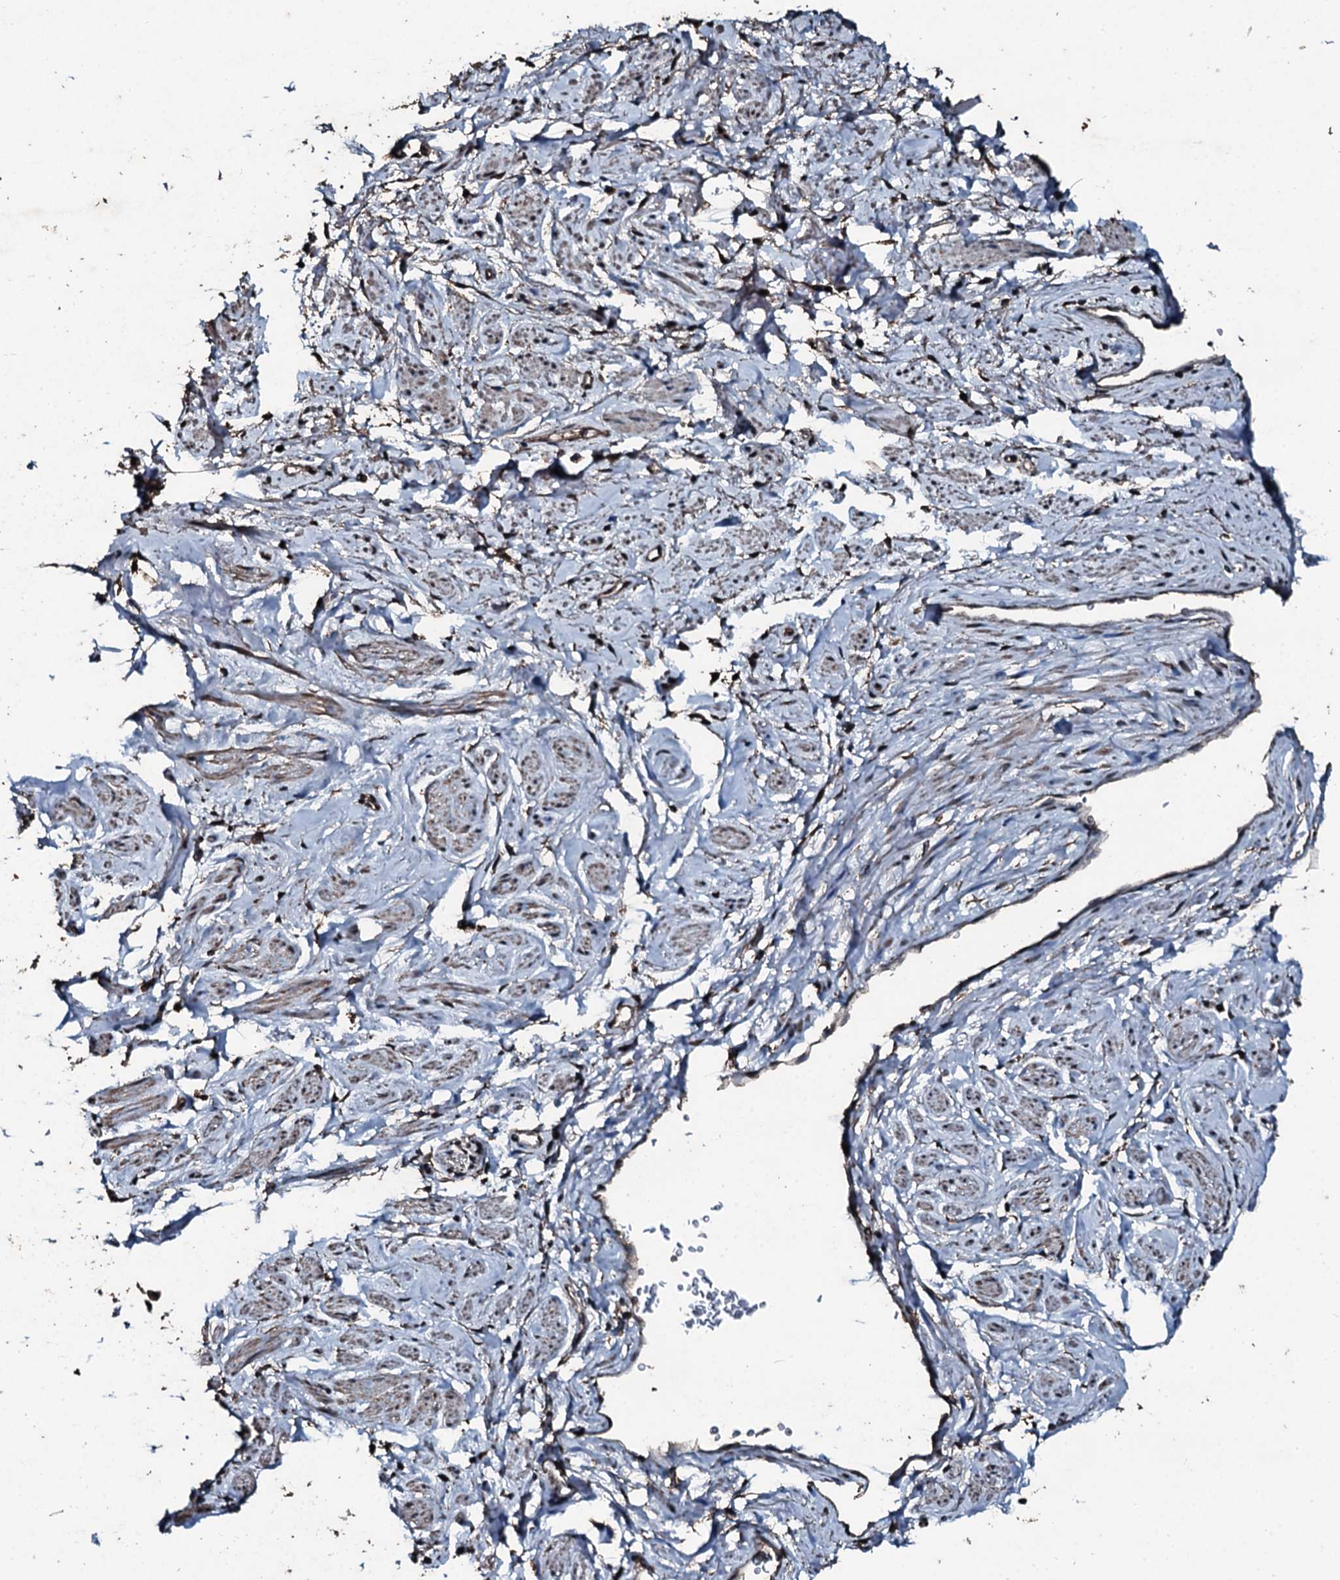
{"staining": {"intensity": "strong", "quantity": ">75%", "location": "cytoplasmic/membranous"}, "tissue": "adipose tissue", "cell_type": "Adipocytes", "image_type": "normal", "snomed": [{"axis": "morphology", "description": "Normal tissue, NOS"}, {"axis": "morphology", "description": "Adenocarcinoma, NOS"}, {"axis": "topography", "description": "Rectum"}, {"axis": "topography", "description": "Vagina"}, {"axis": "topography", "description": "Peripheral nerve tissue"}], "caption": "Immunohistochemistry (IHC) (DAB) staining of benign adipose tissue demonstrates strong cytoplasmic/membranous protein expression in approximately >75% of adipocytes.", "gene": "FAAP24", "patient": {"sex": "female", "age": 71}}